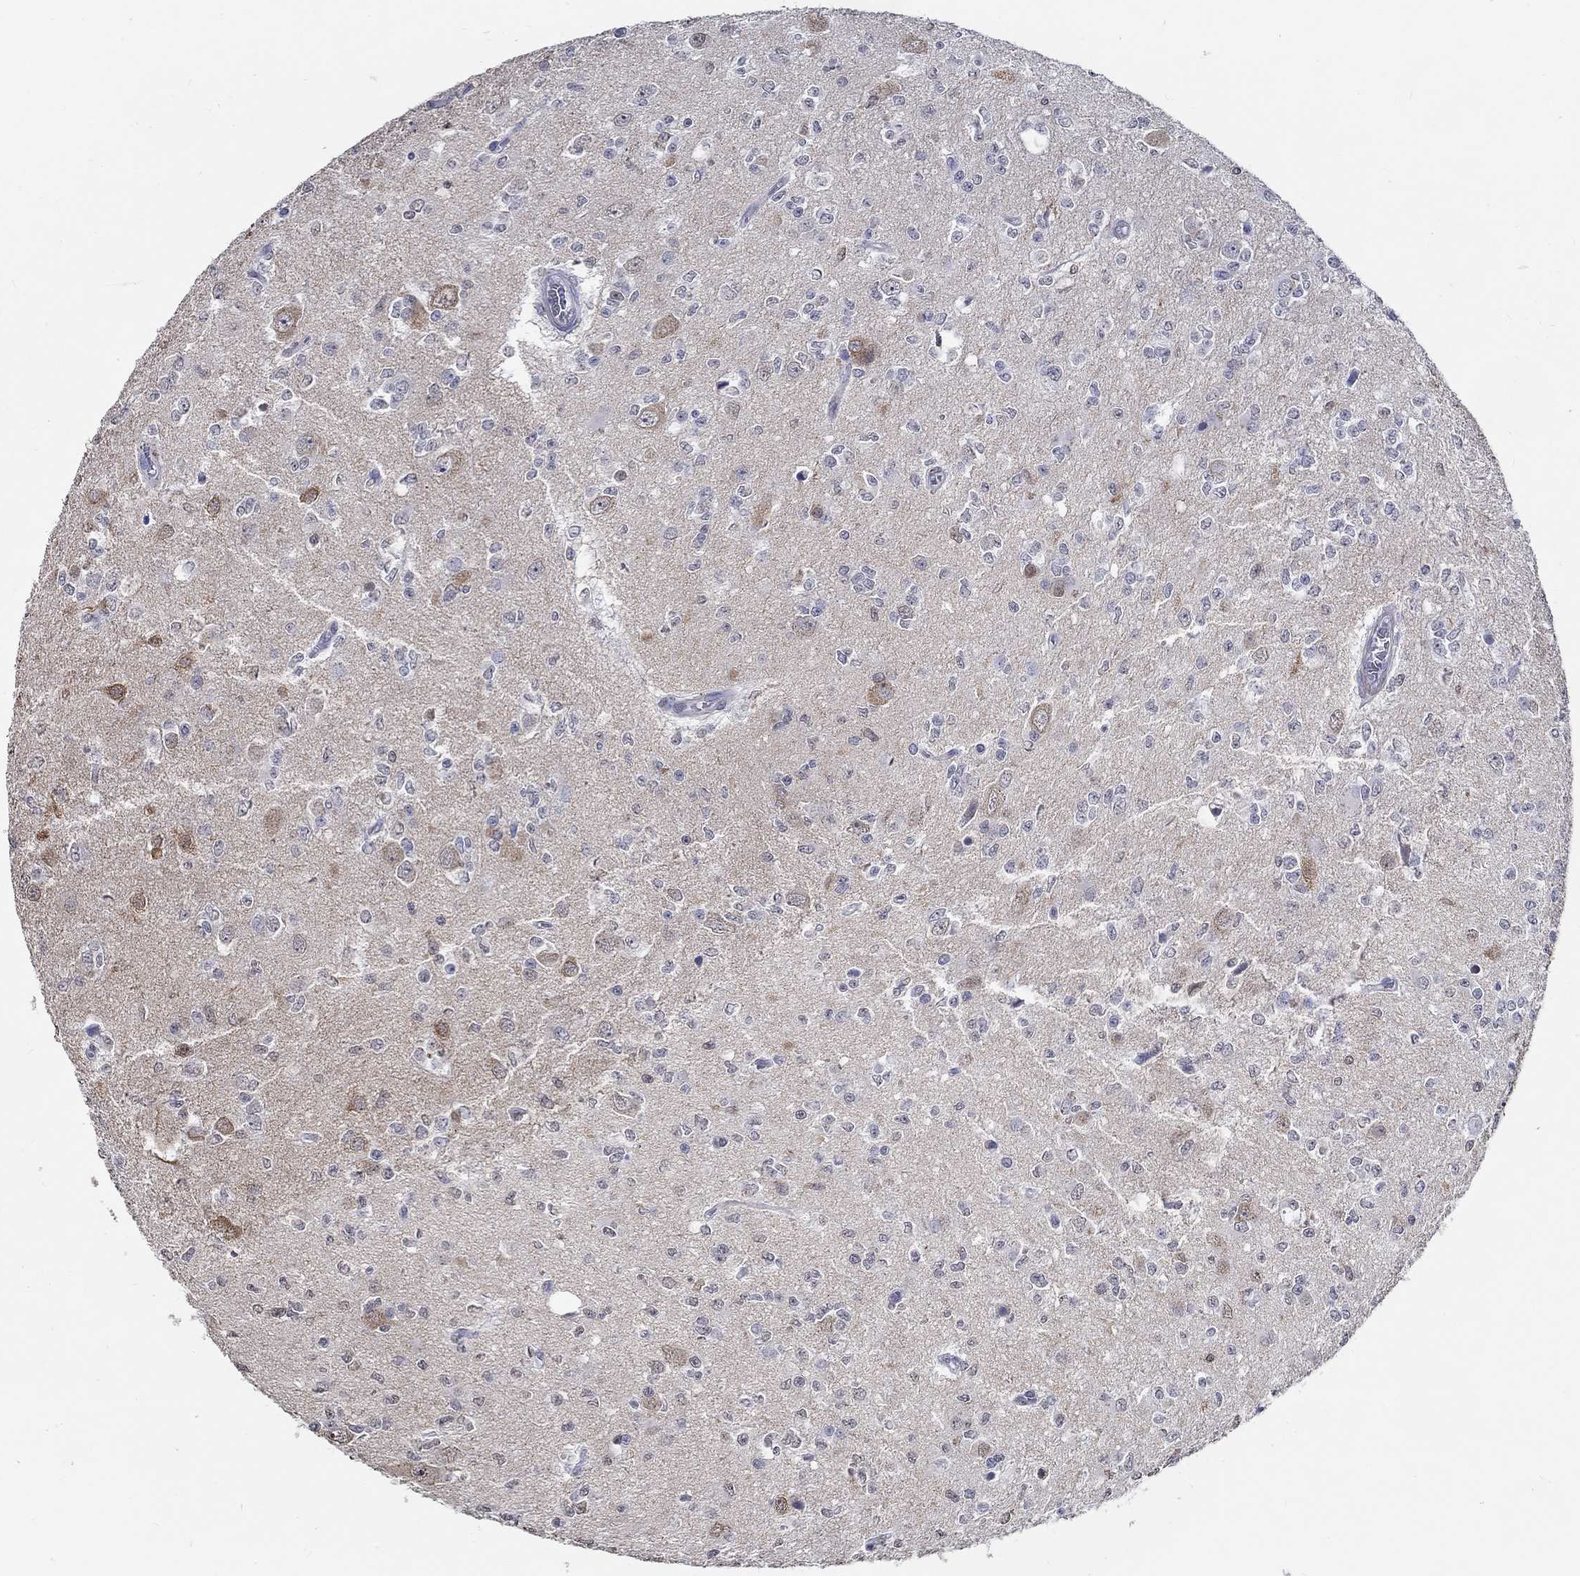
{"staining": {"intensity": "negative", "quantity": "none", "location": "none"}, "tissue": "glioma", "cell_type": "Tumor cells", "image_type": "cancer", "snomed": [{"axis": "morphology", "description": "Glioma, malignant, Low grade"}, {"axis": "topography", "description": "Brain"}], "caption": "Immunohistochemical staining of human glioma exhibits no significant expression in tumor cells.", "gene": "PDE1B", "patient": {"sex": "female", "age": 45}}